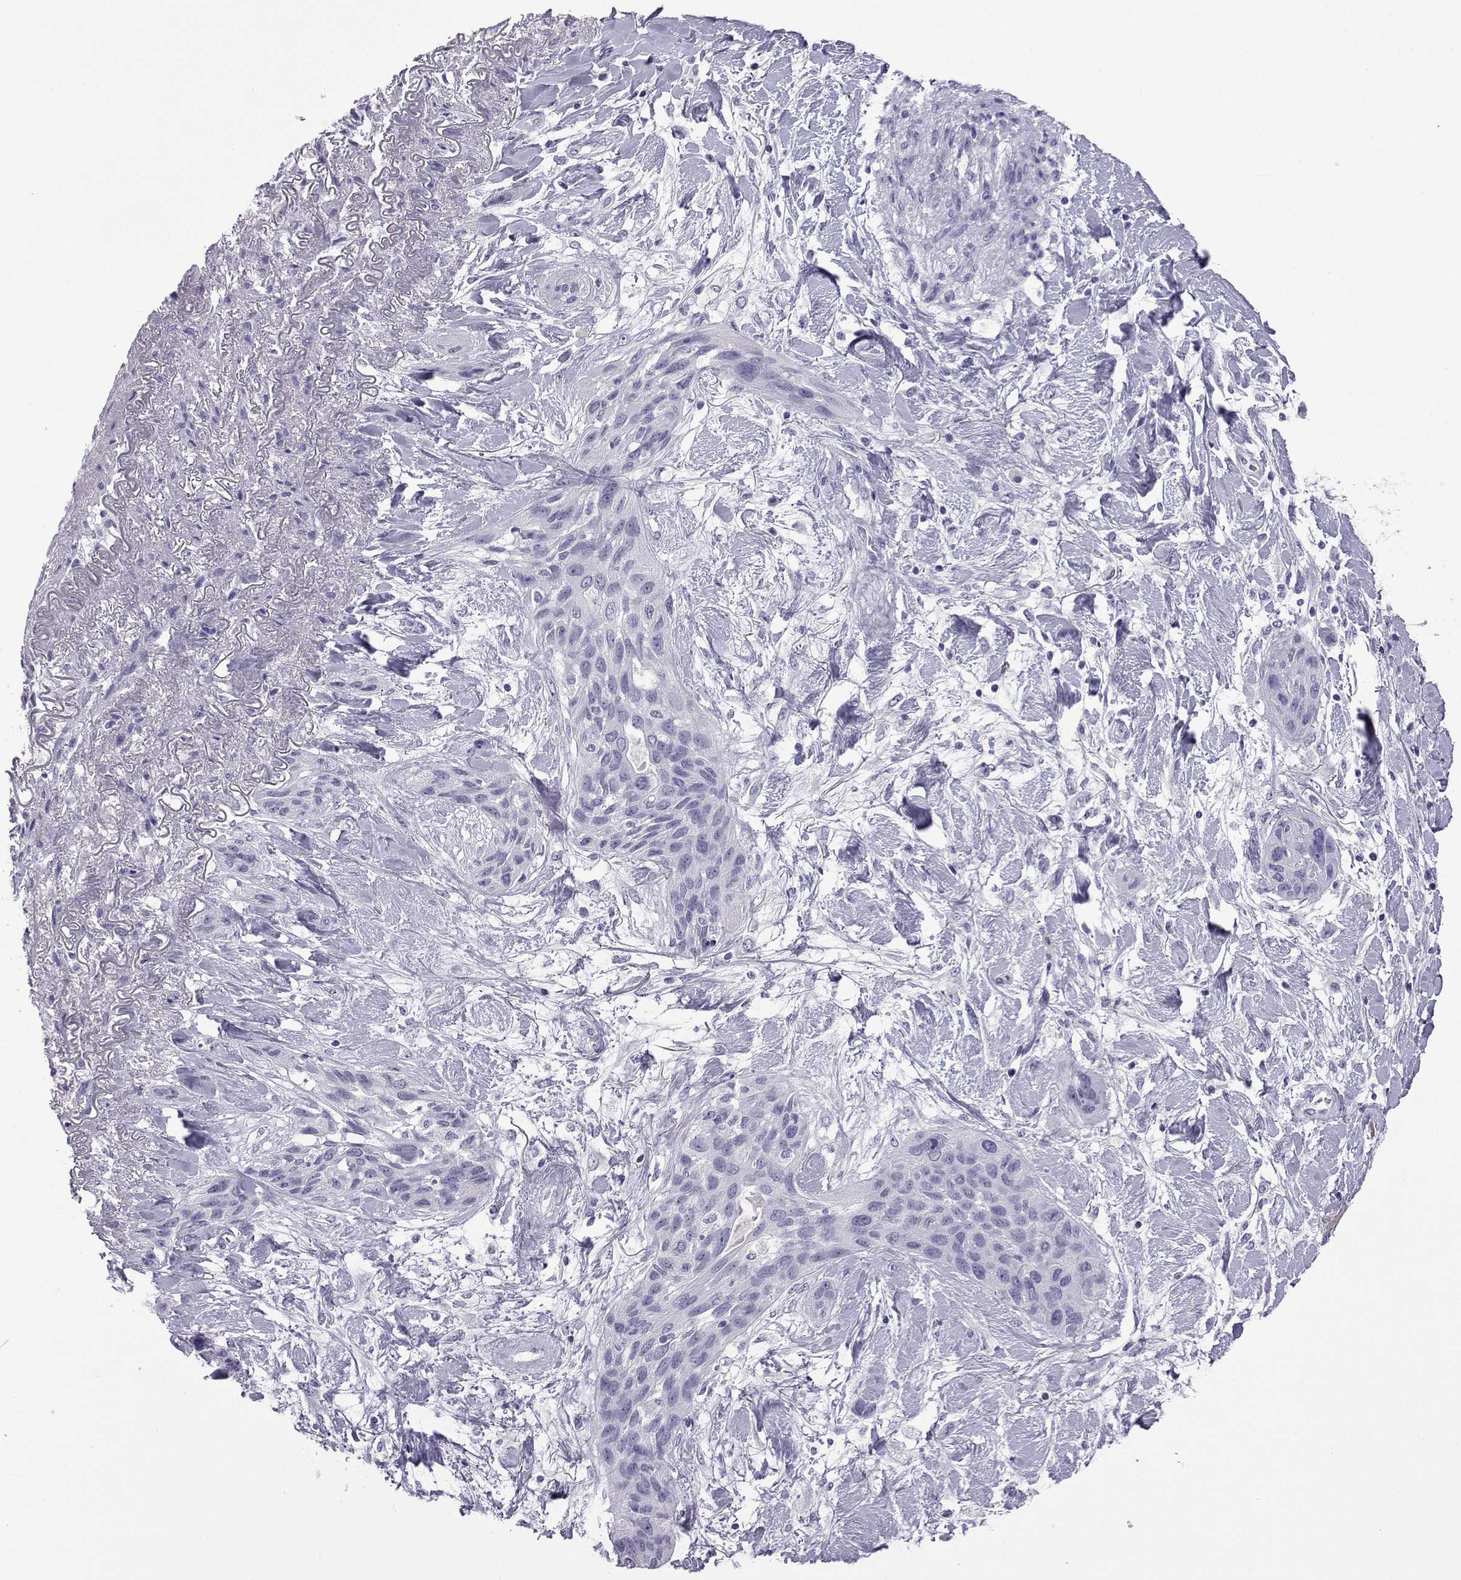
{"staining": {"intensity": "negative", "quantity": "none", "location": "none"}, "tissue": "lung cancer", "cell_type": "Tumor cells", "image_type": "cancer", "snomed": [{"axis": "morphology", "description": "Squamous cell carcinoma, NOS"}, {"axis": "topography", "description": "Lung"}], "caption": "A photomicrograph of human squamous cell carcinoma (lung) is negative for staining in tumor cells.", "gene": "ACTL7A", "patient": {"sex": "female", "age": 70}}